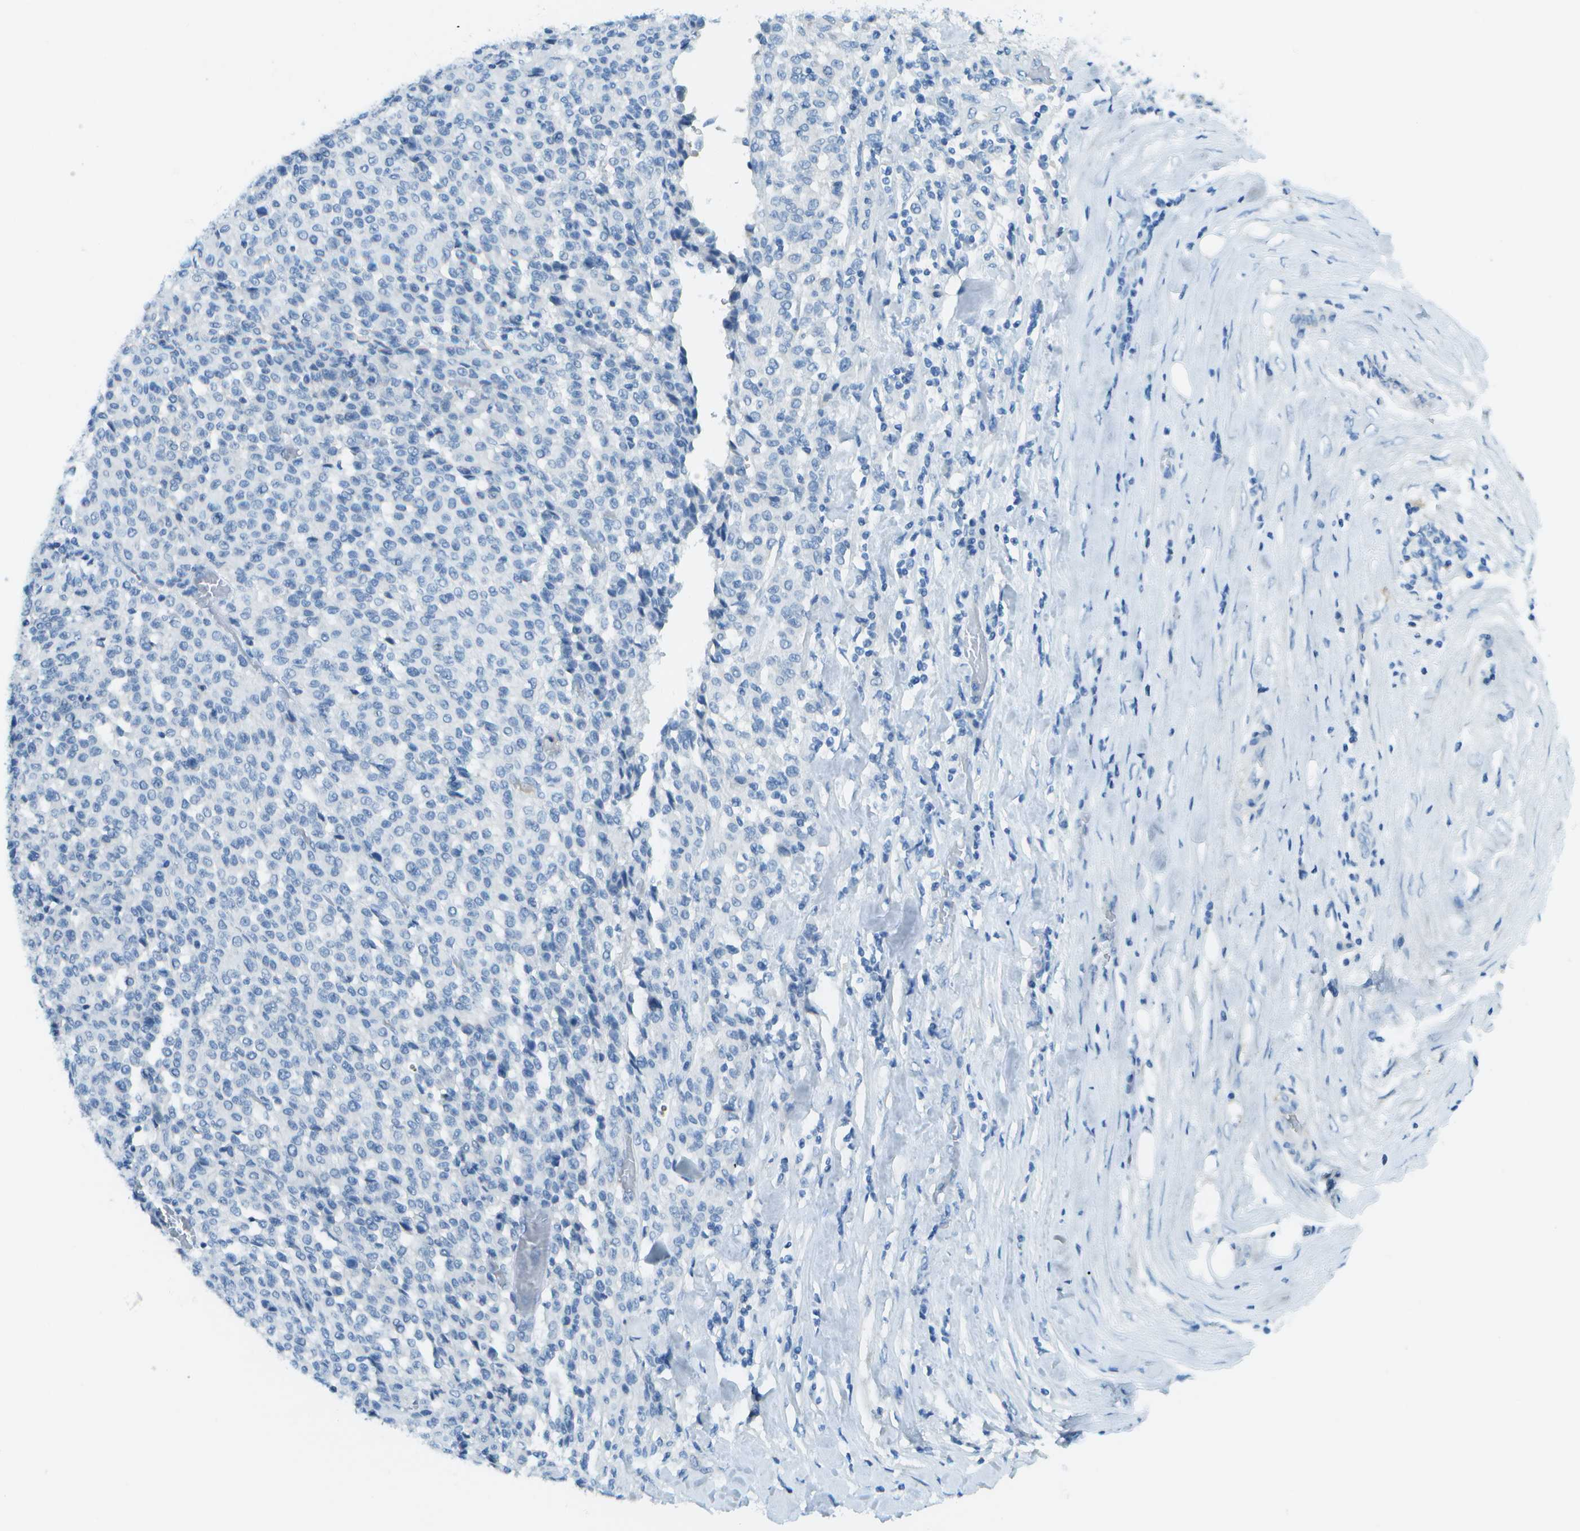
{"staining": {"intensity": "negative", "quantity": "none", "location": "none"}, "tissue": "melanoma", "cell_type": "Tumor cells", "image_type": "cancer", "snomed": [{"axis": "morphology", "description": "Malignant melanoma, Metastatic site"}, {"axis": "topography", "description": "Pancreas"}], "caption": "Immunohistochemical staining of malignant melanoma (metastatic site) exhibits no significant staining in tumor cells.", "gene": "C1S", "patient": {"sex": "female", "age": 30}}